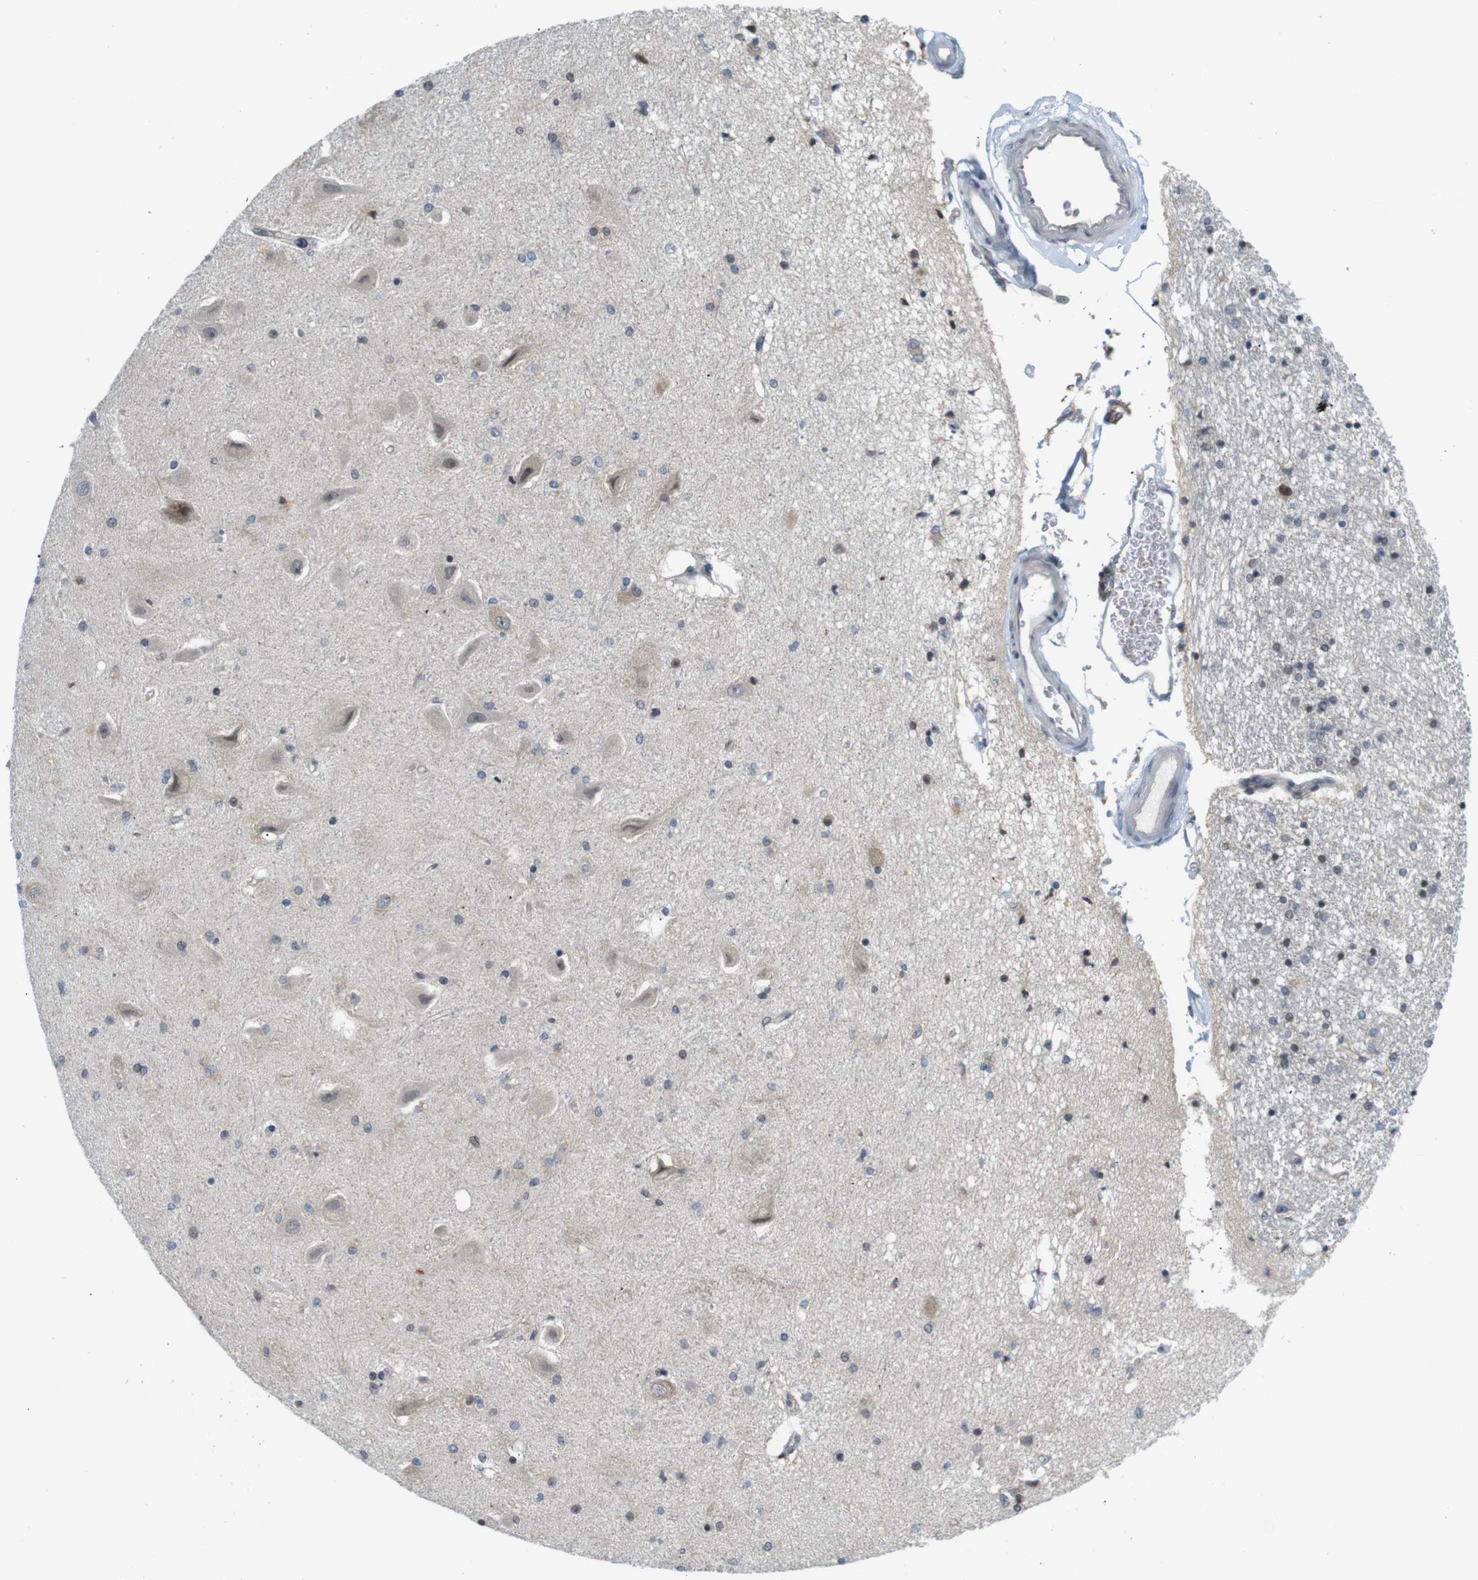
{"staining": {"intensity": "weak", "quantity": "<25%", "location": "cytoplasmic/membranous,nuclear"}, "tissue": "hippocampus", "cell_type": "Glial cells", "image_type": "normal", "snomed": [{"axis": "morphology", "description": "Normal tissue, NOS"}, {"axis": "topography", "description": "Hippocampus"}], "caption": "A high-resolution histopathology image shows immunohistochemistry staining of normal hippocampus, which reveals no significant staining in glial cells. Nuclei are stained in blue.", "gene": "MBD1", "patient": {"sex": "female", "age": 54}}